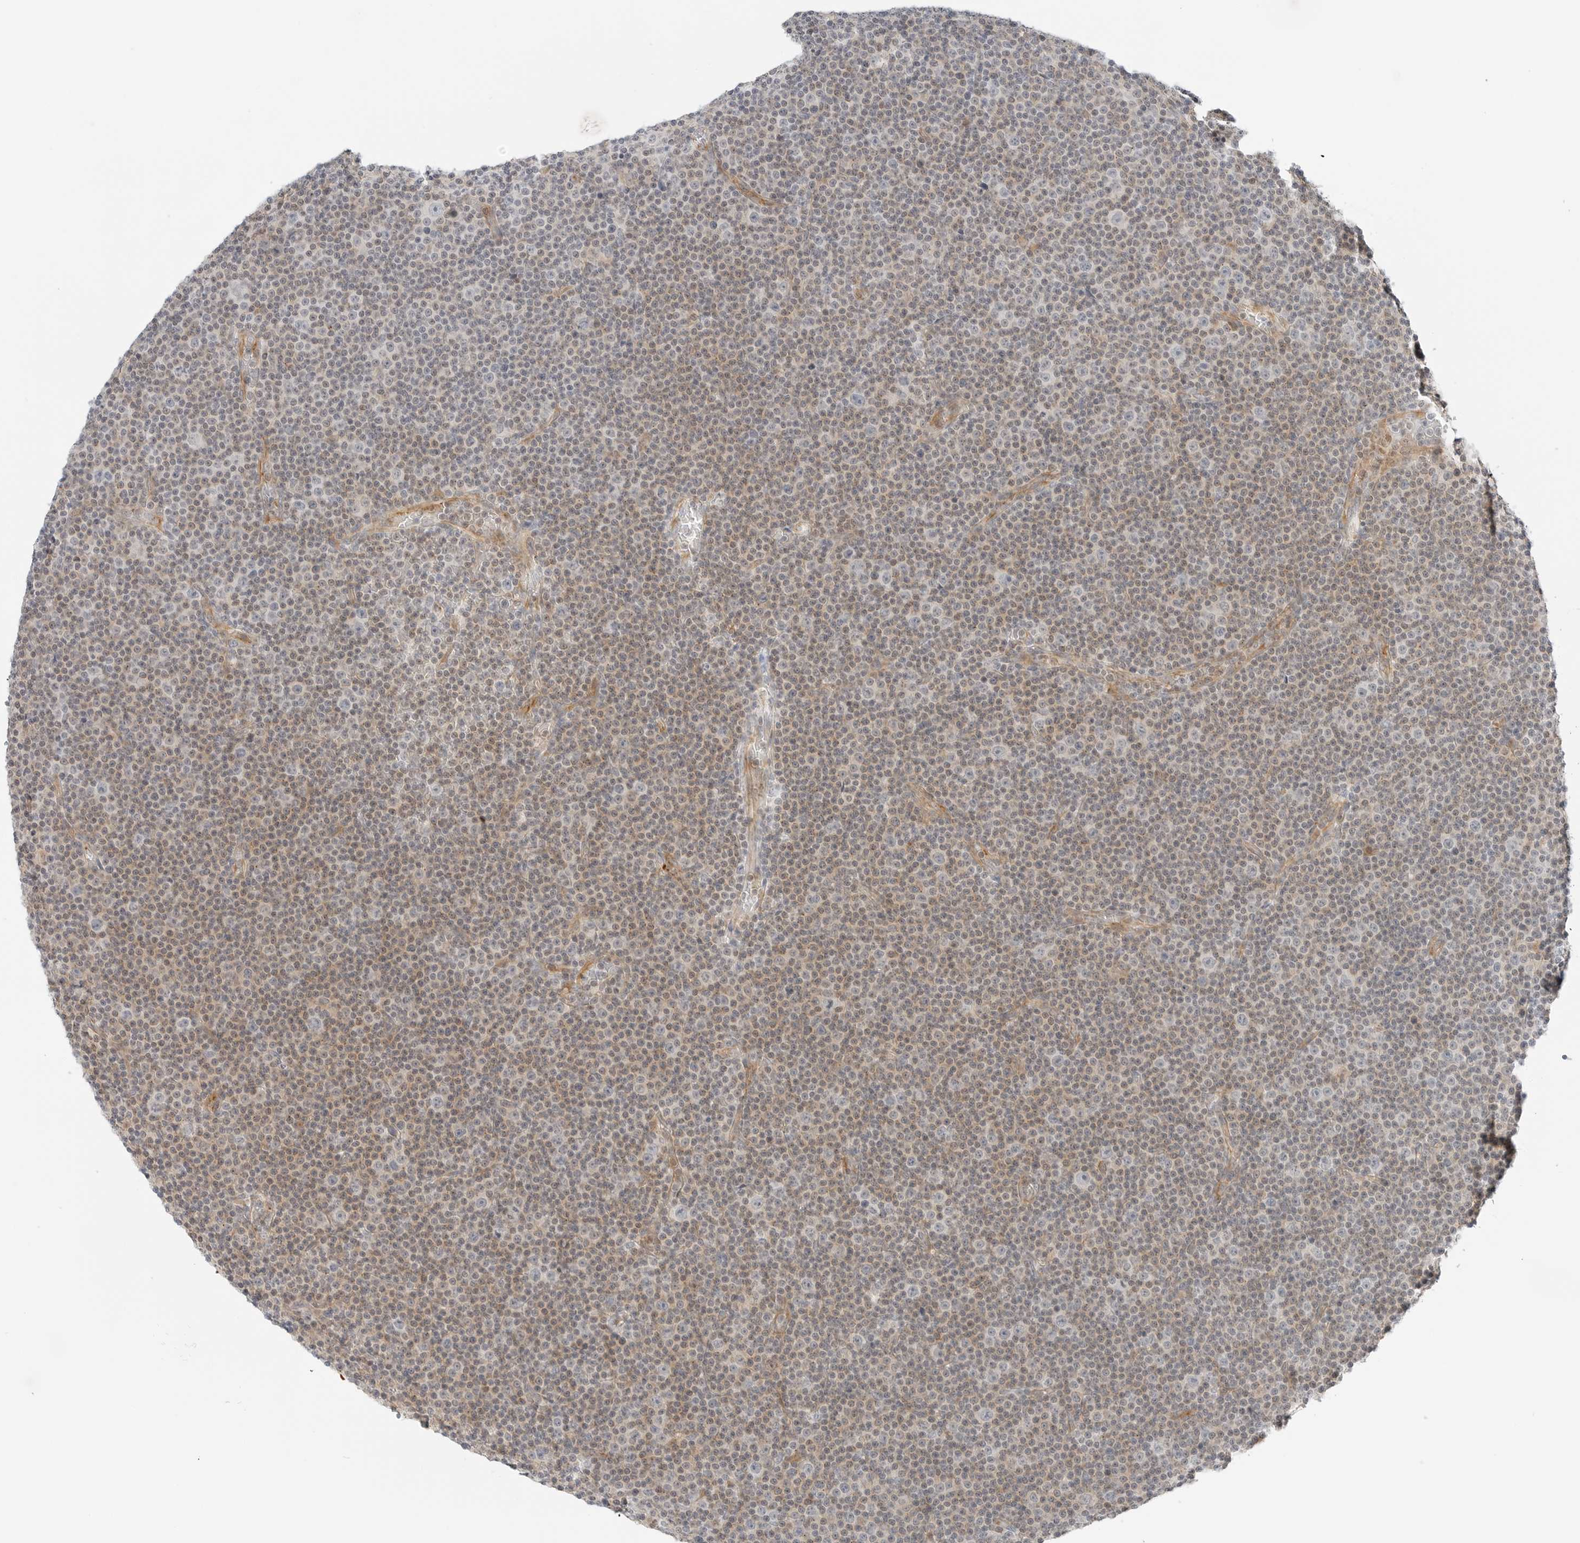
{"staining": {"intensity": "negative", "quantity": "none", "location": "none"}, "tissue": "lymphoma", "cell_type": "Tumor cells", "image_type": "cancer", "snomed": [{"axis": "morphology", "description": "Malignant lymphoma, non-Hodgkin's type, Low grade"}, {"axis": "topography", "description": "Lymph node"}], "caption": "DAB (3,3'-diaminobenzidine) immunohistochemical staining of human low-grade malignant lymphoma, non-Hodgkin's type shows no significant staining in tumor cells.", "gene": "IQCC", "patient": {"sex": "female", "age": 67}}